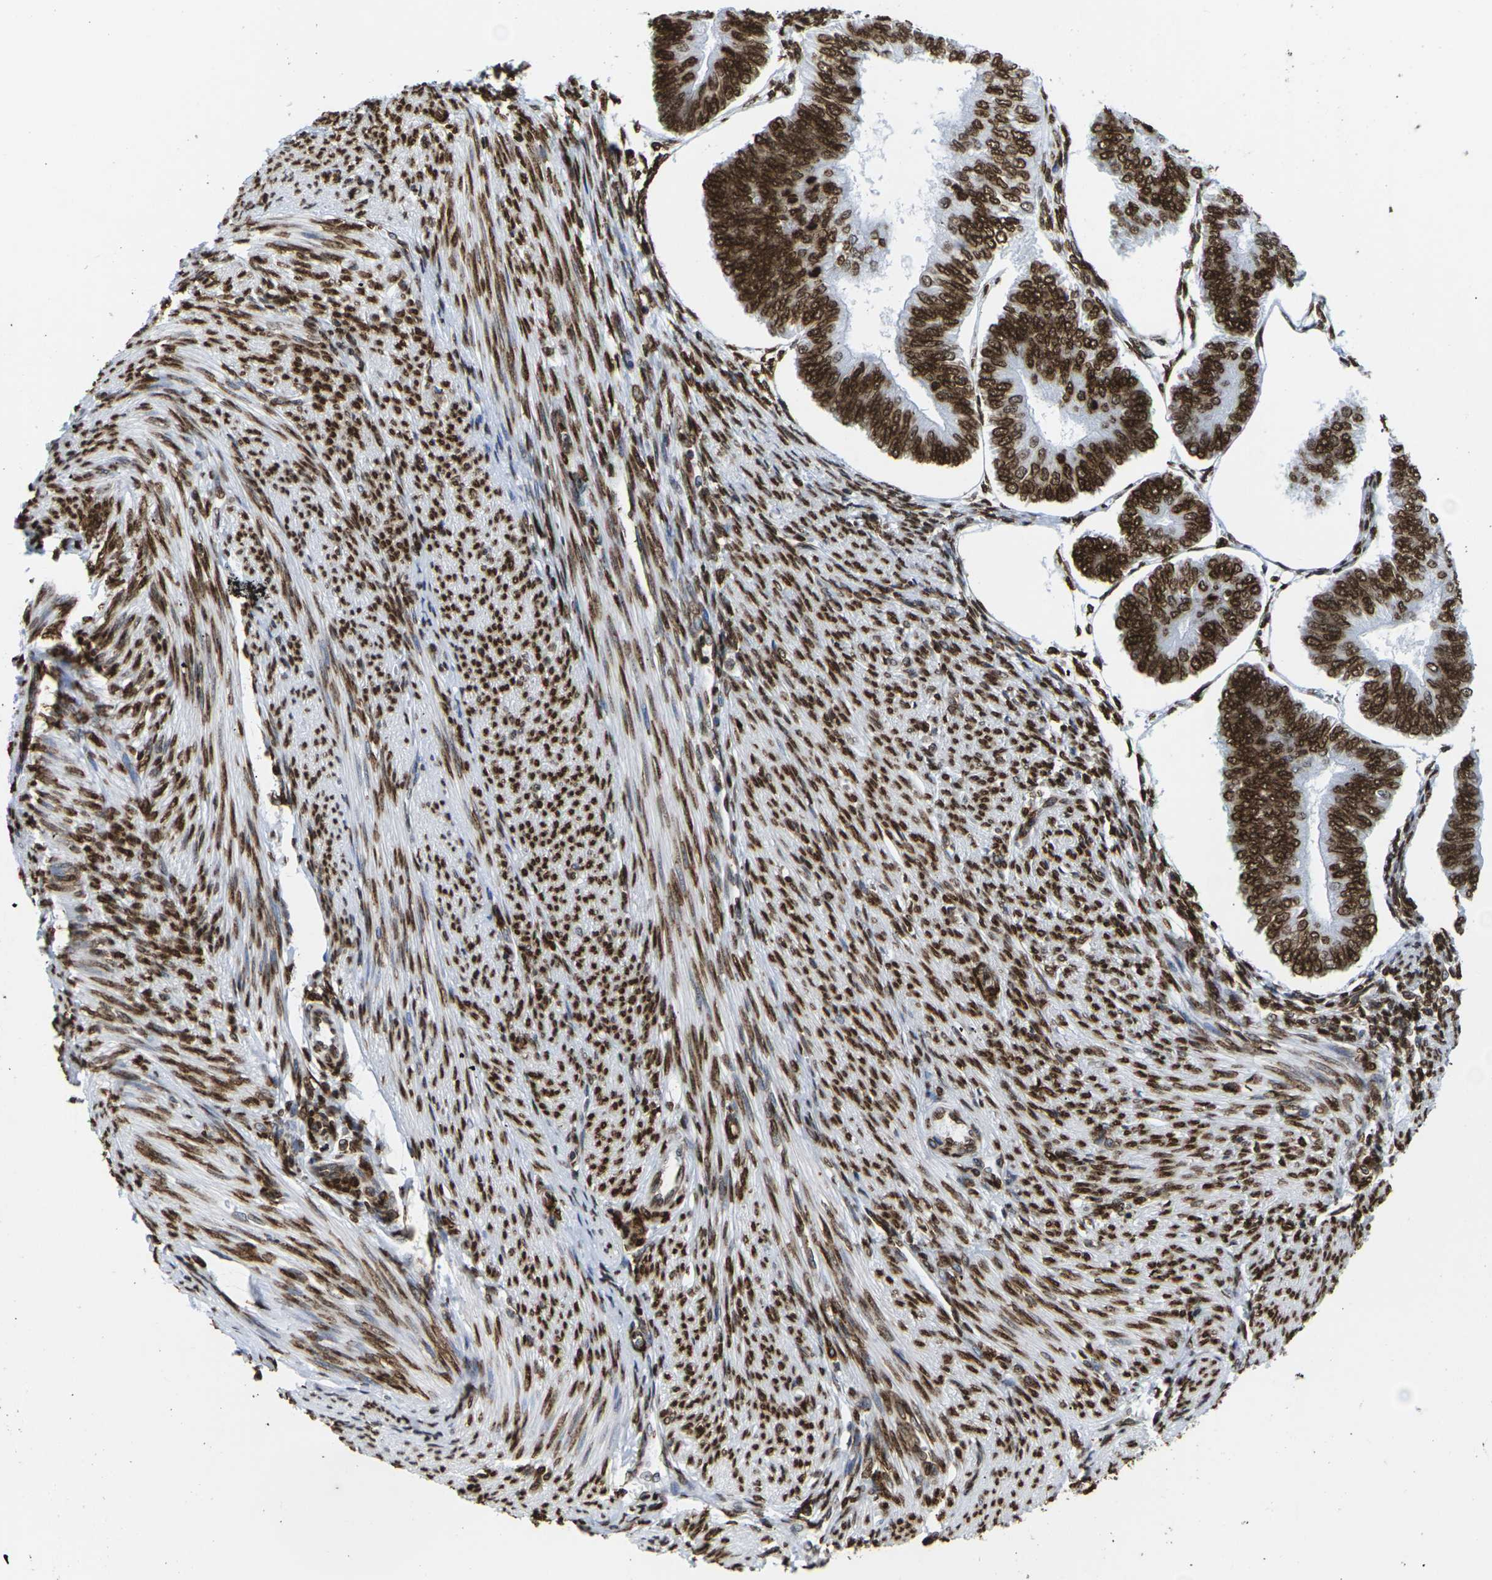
{"staining": {"intensity": "strong", "quantity": ">75%", "location": "cytoplasmic/membranous,nuclear"}, "tissue": "endometrial cancer", "cell_type": "Tumor cells", "image_type": "cancer", "snomed": [{"axis": "morphology", "description": "Adenocarcinoma, NOS"}, {"axis": "topography", "description": "Endometrium"}], "caption": "The image demonstrates a brown stain indicating the presence of a protein in the cytoplasmic/membranous and nuclear of tumor cells in adenocarcinoma (endometrial).", "gene": "H2AC21", "patient": {"sex": "female", "age": 58}}